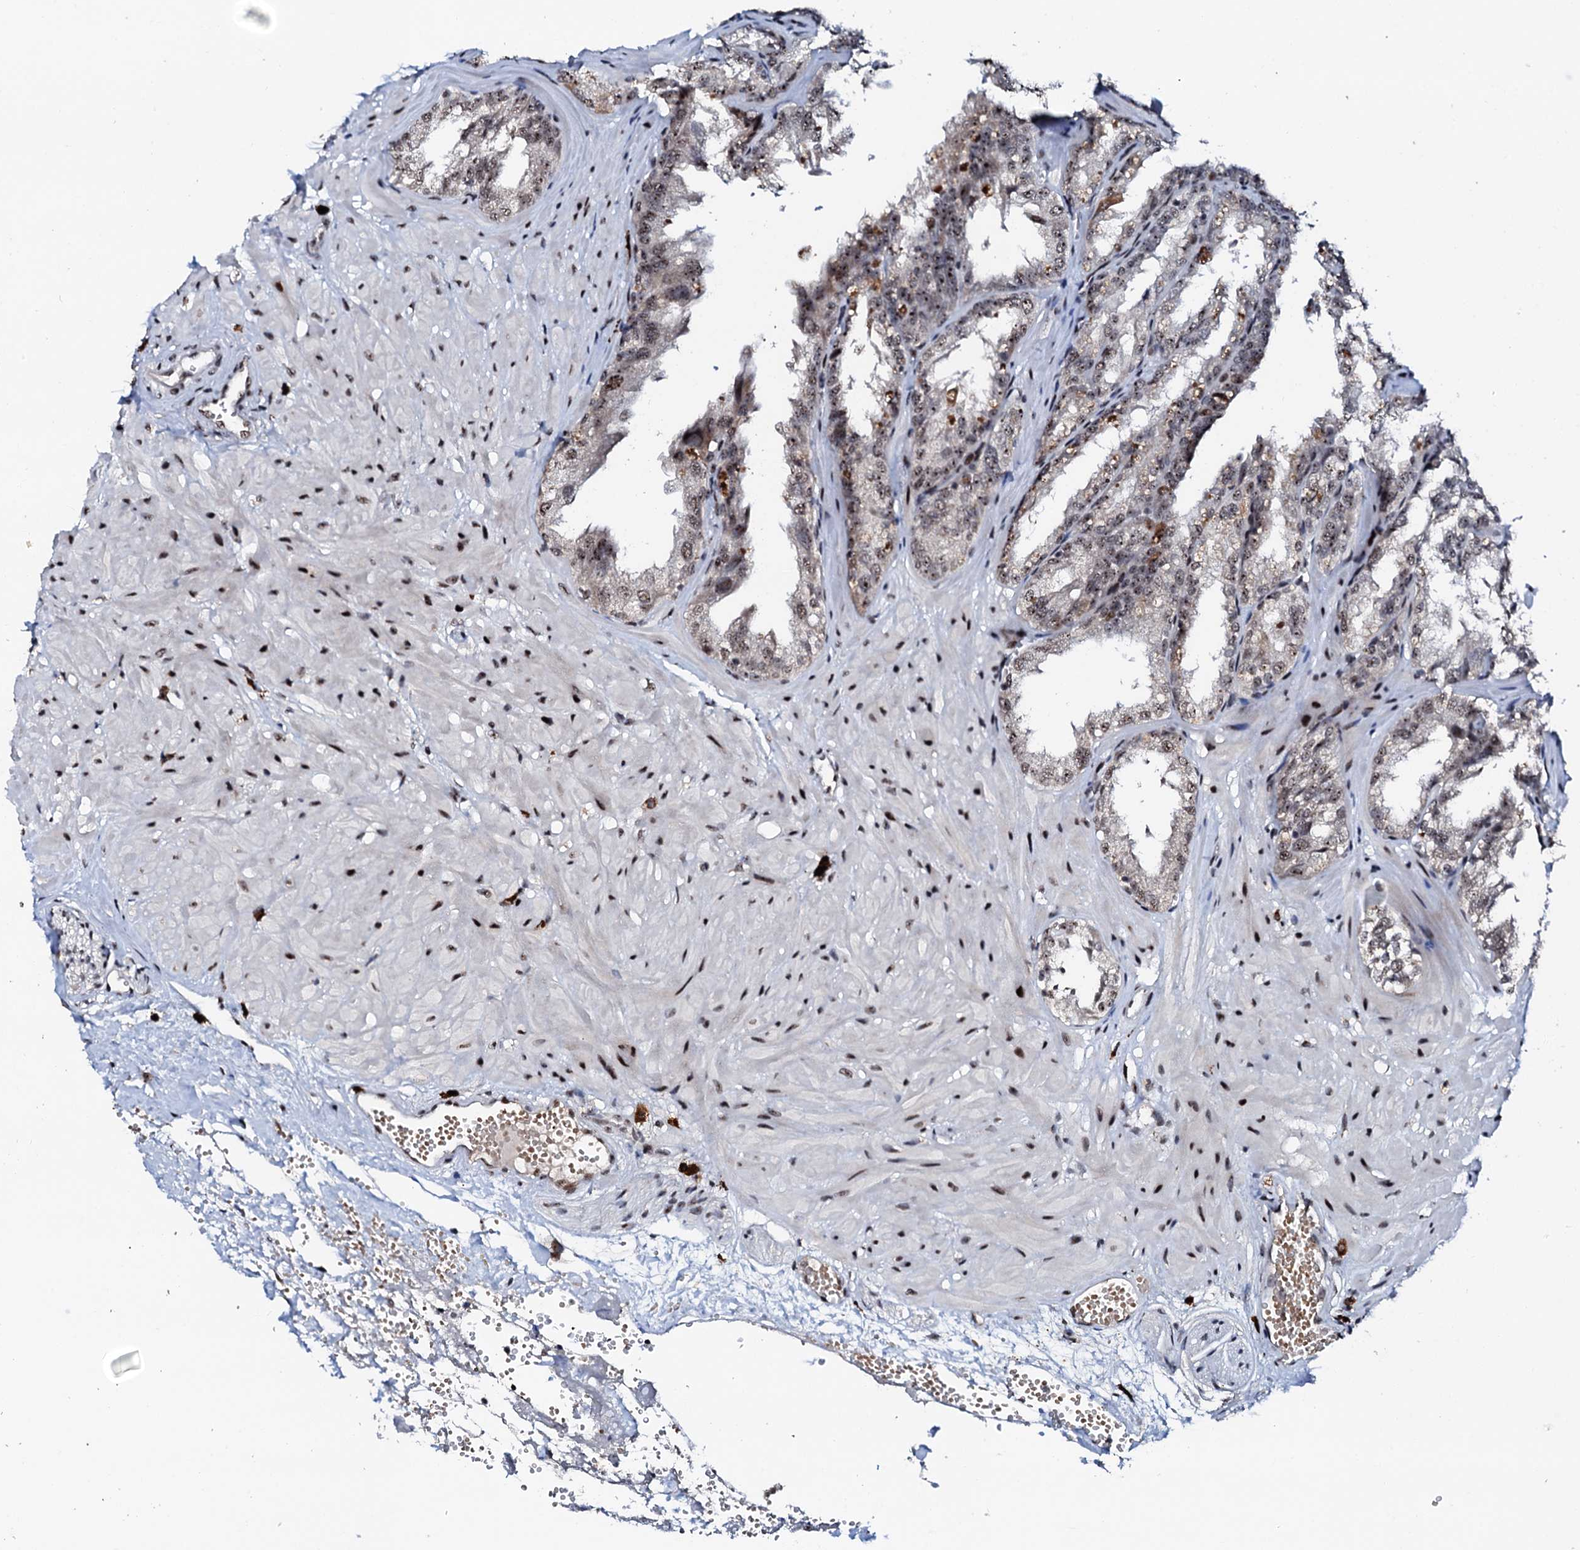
{"staining": {"intensity": "weak", "quantity": ">75%", "location": "nuclear"}, "tissue": "seminal vesicle", "cell_type": "Glandular cells", "image_type": "normal", "snomed": [{"axis": "morphology", "description": "Normal tissue, NOS"}, {"axis": "topography", "description": "Prostate"}, {"axis": "topography", "description": "Seminal veicle"}], "caption": "This image reveals immunohistochemistry (IHC) staining of normal seminal vesicle, with low weak nuclear positivity in approximately >75% of glandular cells.", "gene": "NEUROG3", "patient": {"sex": "male", "age": 51}}